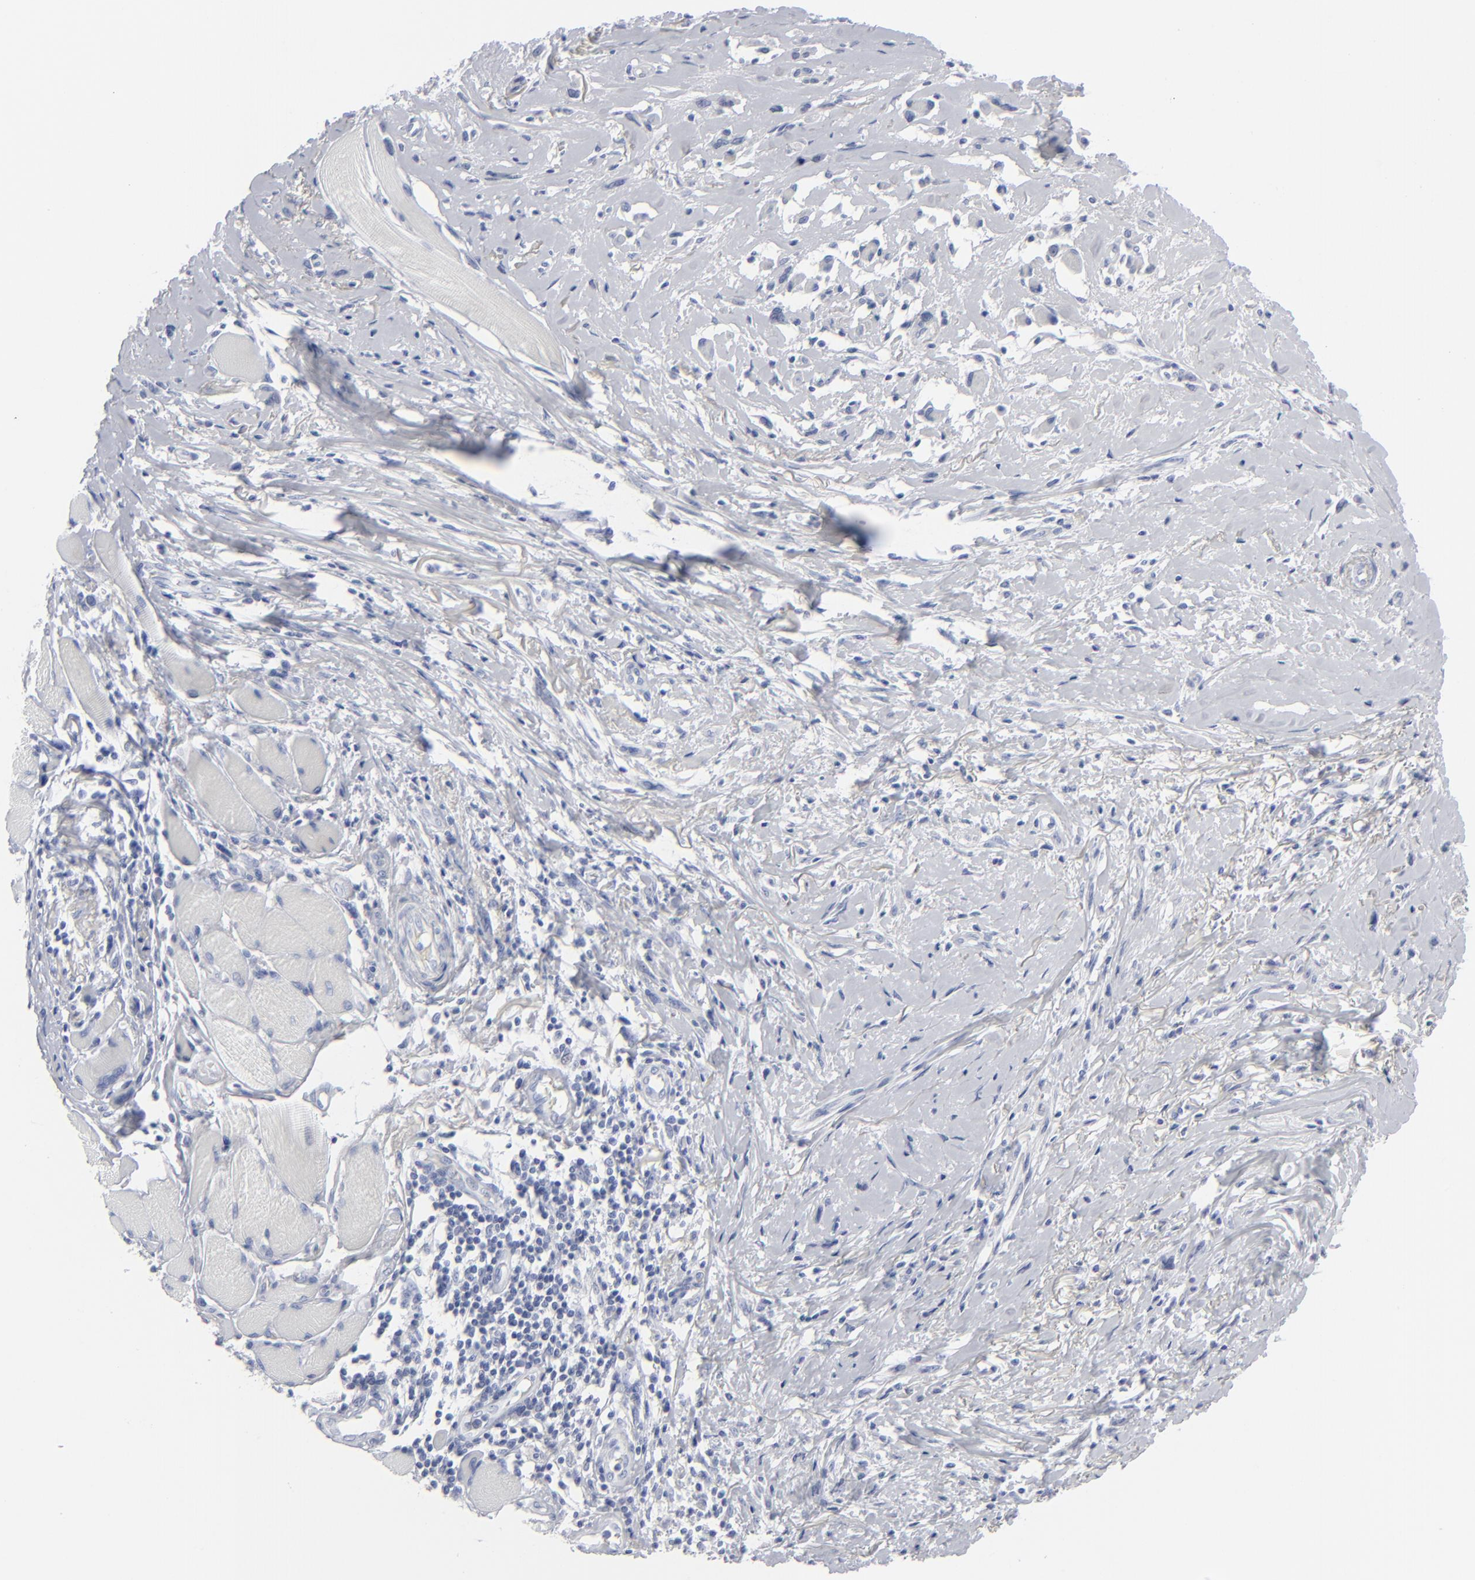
{"staining": {"intensity": "negative", "quantity": "none", "location": "none"}, "tissue": "melanoma", "cell_type": "Tumor cells", "image_type": "cancer", "snomed": [{"axis": "morphology", "description": "Malignant melanoma, NOS"}, {"axis": "topography", "description": "Skin"}], "caption": "Tumor cells are negative for brown protein staining in melanoma.", "gene": "MSLN", "patient": {"sex": "male", "age": 91}}